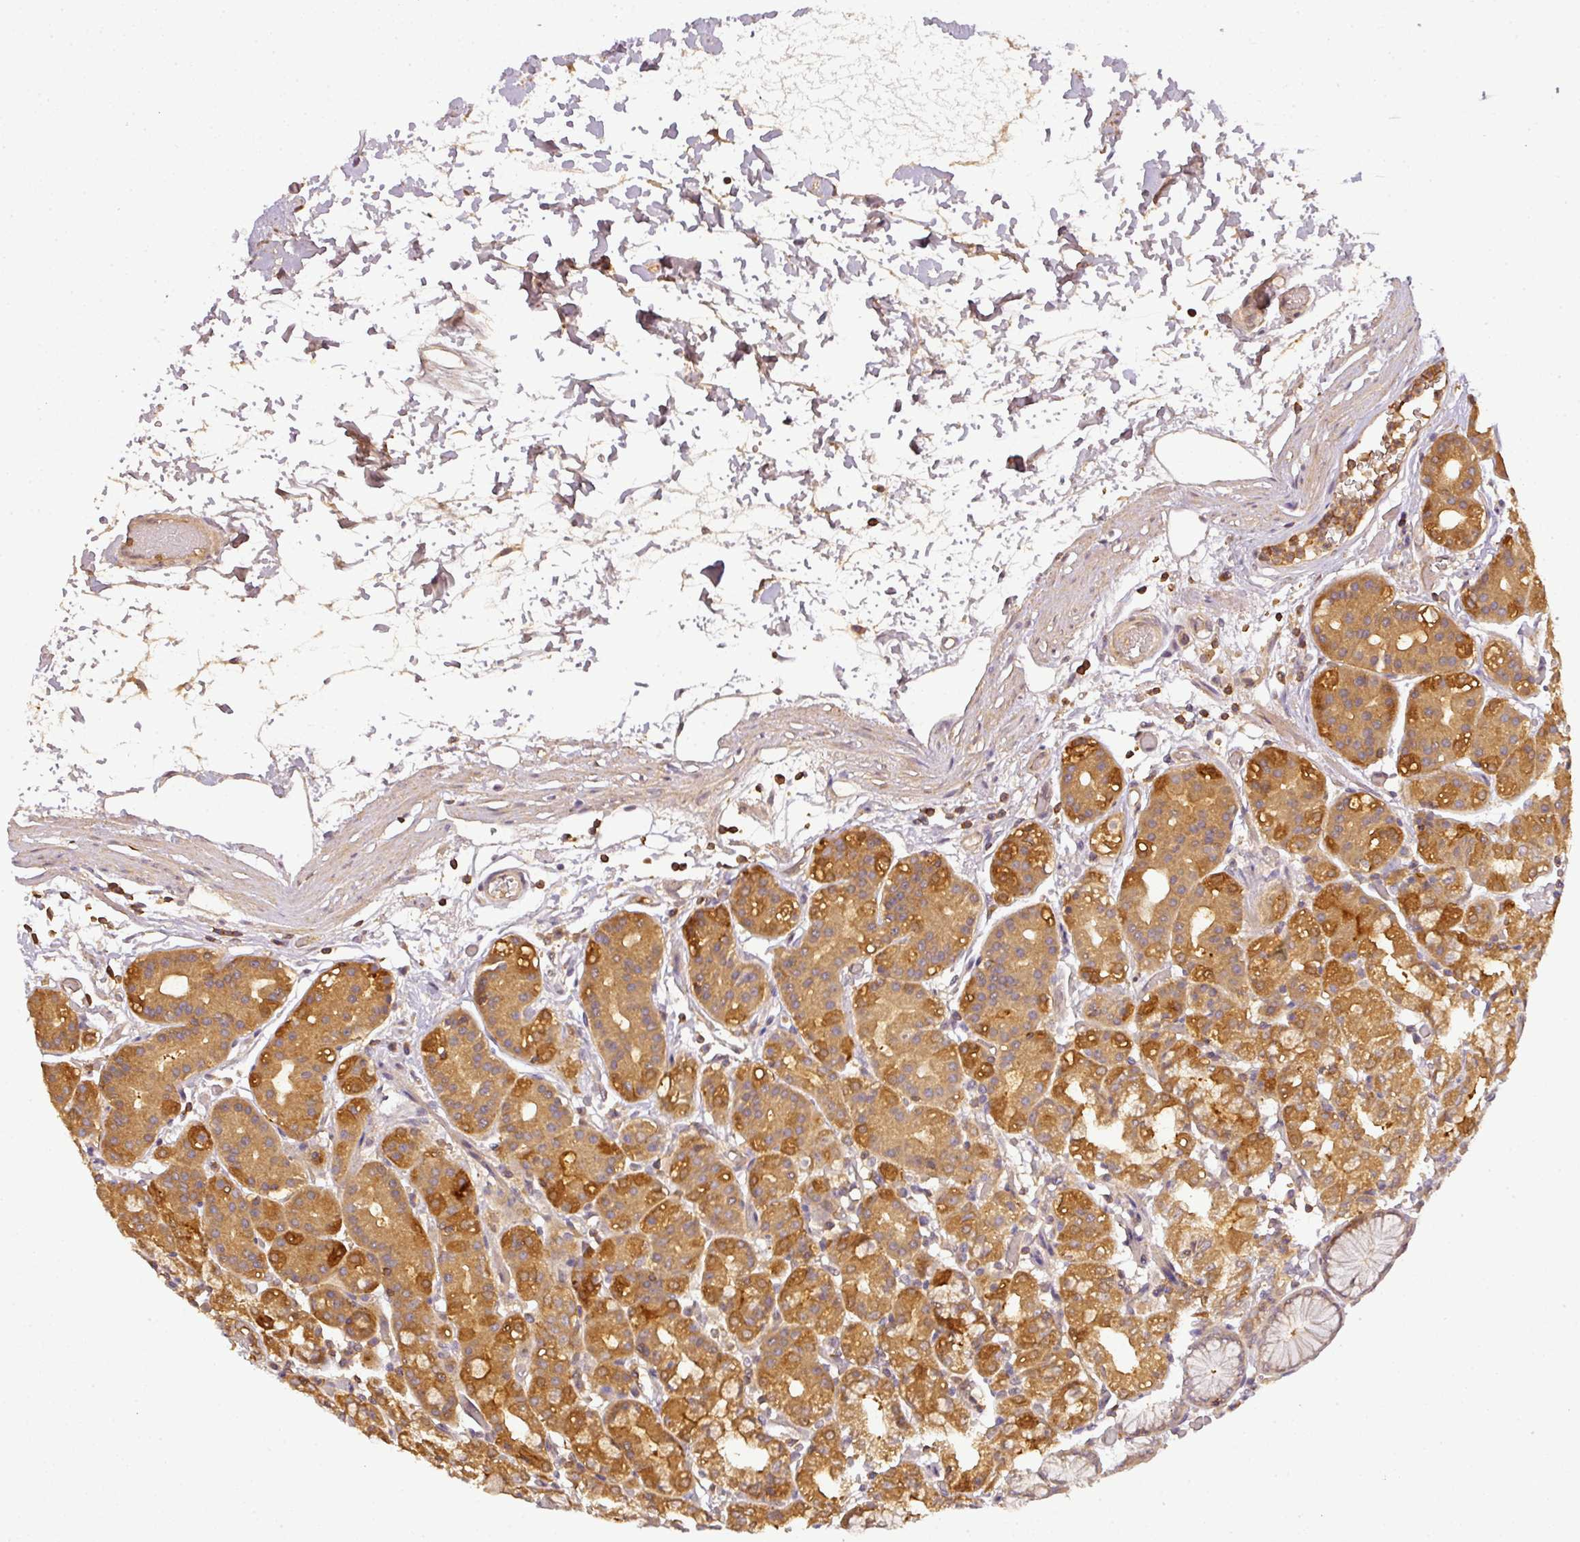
{"staining": {"intensity": "moderate", "quantity": ">75%", "location": "cytoplasmic/membranous"}, "tissue": "stomach", "cell_type": "Glandular cells", "image_type": "normal", "snomed": [{"axis": "morphology", "description": "Normal tissue, NOS"}, {"axis": "topography", "description": "Stomach"}], "caption": "Immunohistochemical staining of normal stomach reveals moderate cytoplasmic/membranous protein staining in approximately >75% of glandular cells.", "gene": "TCL1B", "patient": {"sex": "female", "age": 57}}